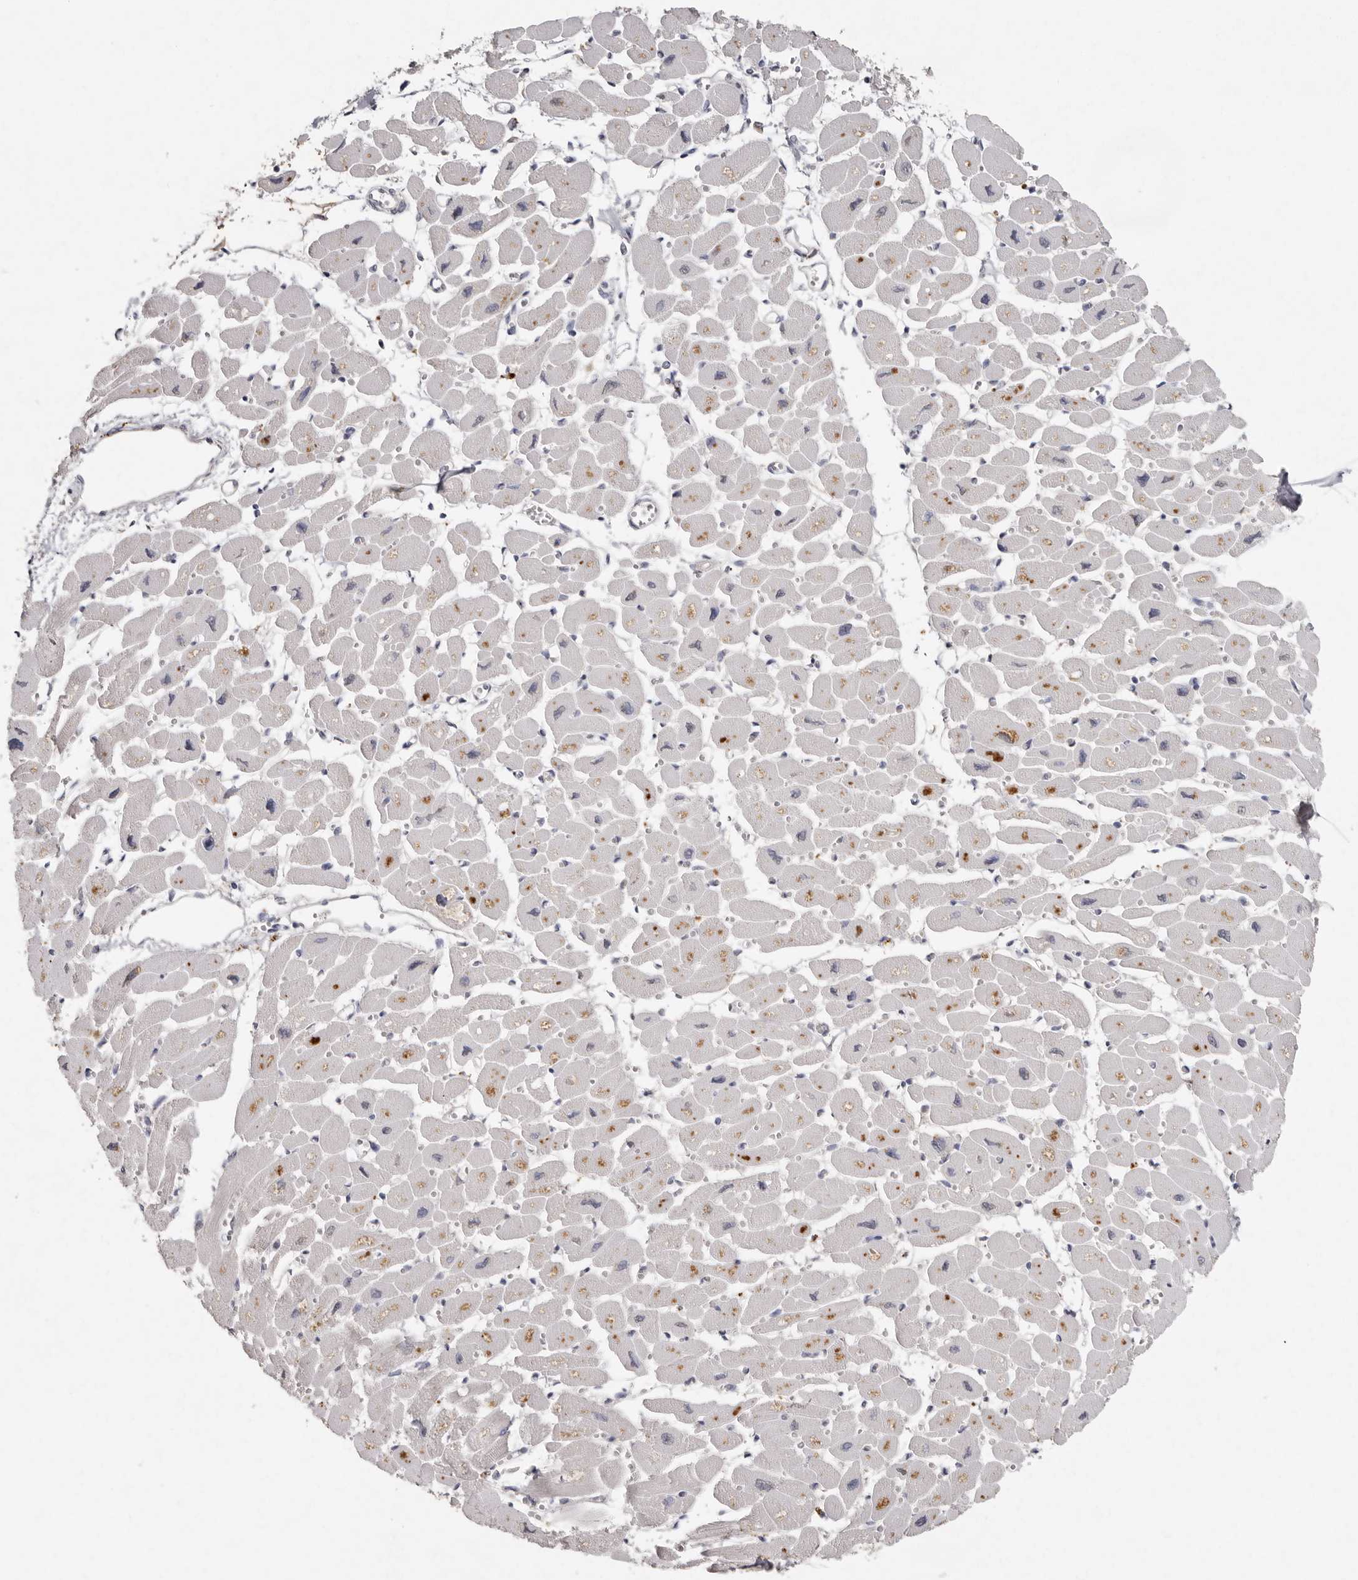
{"staining": {"intensity": "weak", "quantity": "25%-75%", "location": "cytoplasmic/membranous"}, "tissue": "heart muscle", "cell_type": "Cardiomyocytes", "image_type": "normal", "snomed": [{"axis": "morphology", "description": "Normal tissue, NOS"}, {"axis": "topography", "description": "Heart"}], "caption": "Brown immunohistochemical staining in normal heart muscle demonstrates weak cytoplasmic/membranous expression in approximately 25%-75% of cardiomyocytes. Ihc stains the protein of interest in brown and the nuclei are stained blue.", "gene": "FAM185A", "patient": {"sex": "female", "age": 54}}